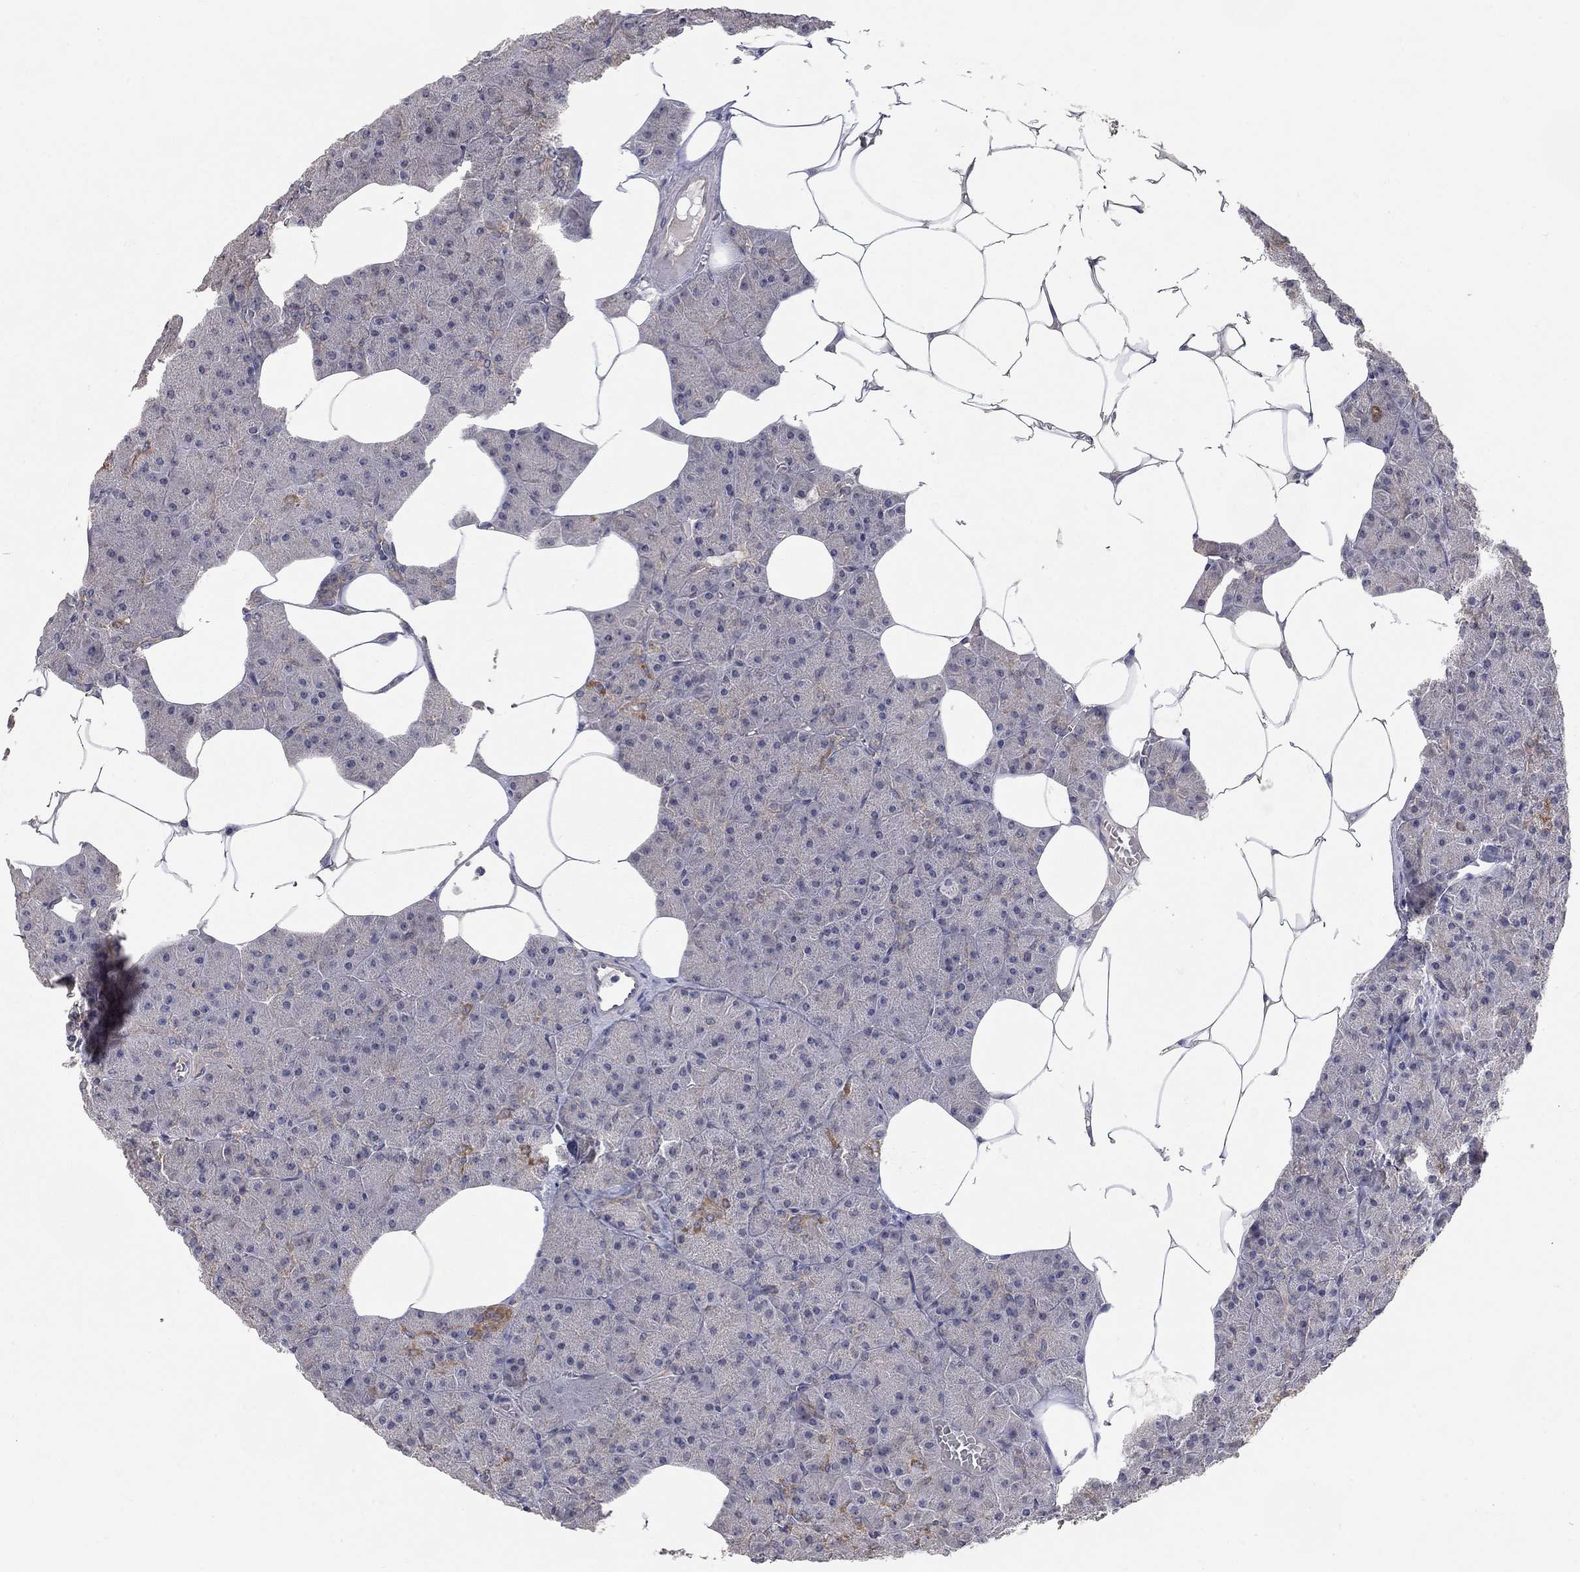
{"staining": {"intensity": "strong", "quantity": "<25%", "location": "cytoplasmic/membranous"}, "tissue": "pancreas", "cell_type": "Exocrine glandular cells", "image_type": "normal", "snomed": [{"axis": "morphology", "description": "Normal tissue, NOS"}, {"axis": "topography", "description": "Pancreas"}], "caption": "An IHC photomicrograph of unremarkable tissue is shown. Protein staining in brown labels strong cytoplasmic/membranous positivity in pancreas within exocrine glandular cells. (DAB (3,3'-diaminobenzidine) IHC with brightfield microscopy, high magnification).", "gene": "WASF3", "patient": {"sex": "male", "age": 61}}